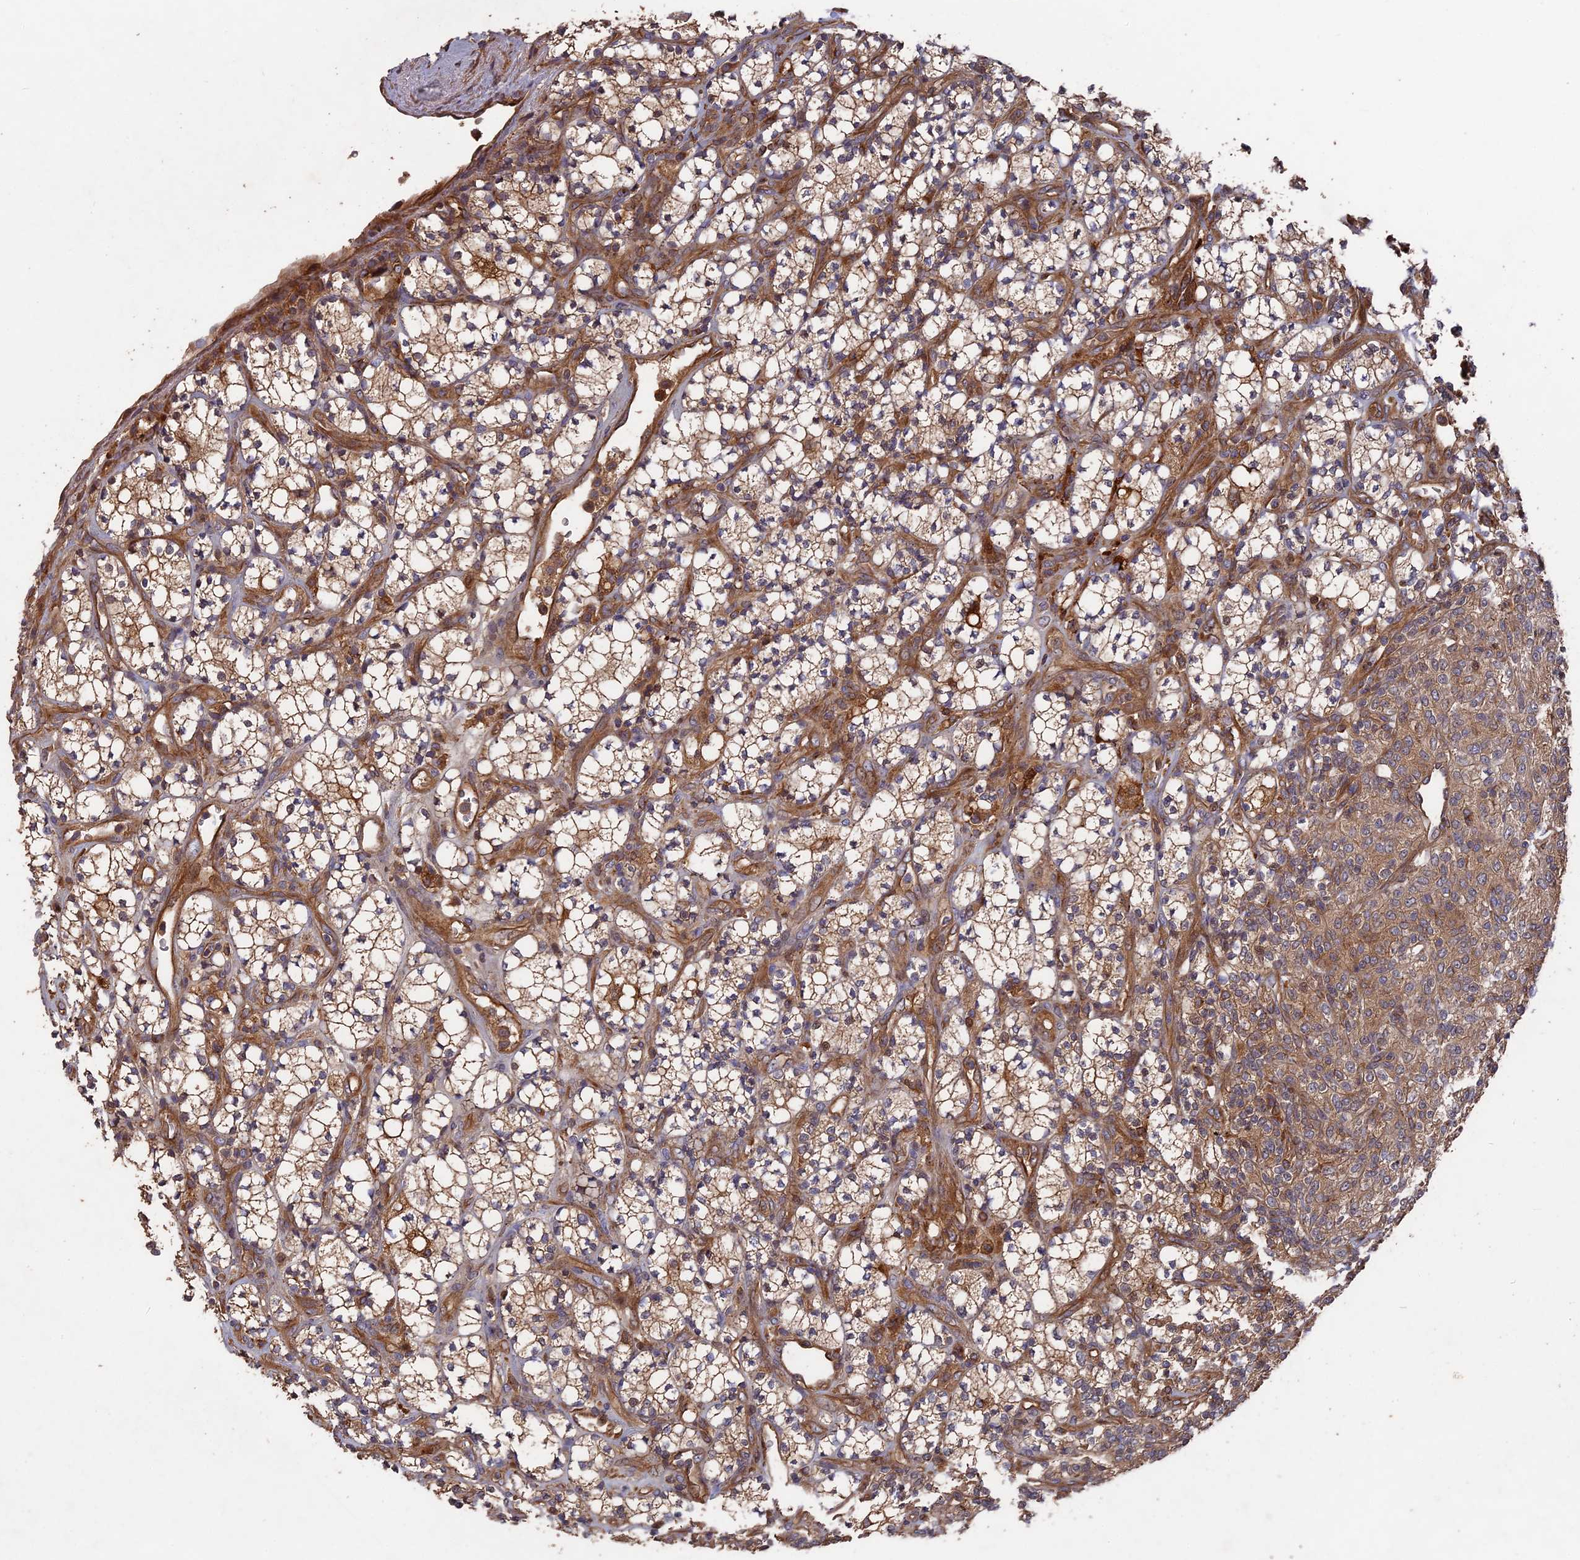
{"staining": {"intensity": "weak", "quantity": ">75%", "location": "cytoplasmic/membranous"}, "tissue": "renal cancer", "cell_type": "Tumor cells", "image_type": "cancer", "snomed": [{"axis": "morphology", "description": "Adenocarcinoma, NOS"}, {"axis": "topography", "description": "Kidney"}], "caption": "Brown immunohistochemical staining in renal cancer demonstrates weak cytoplasmic/membranous positivity in approximately >75% of tumor cells.", "gene": "DEF8", "patient": {"sex": "male", "age": 77}}